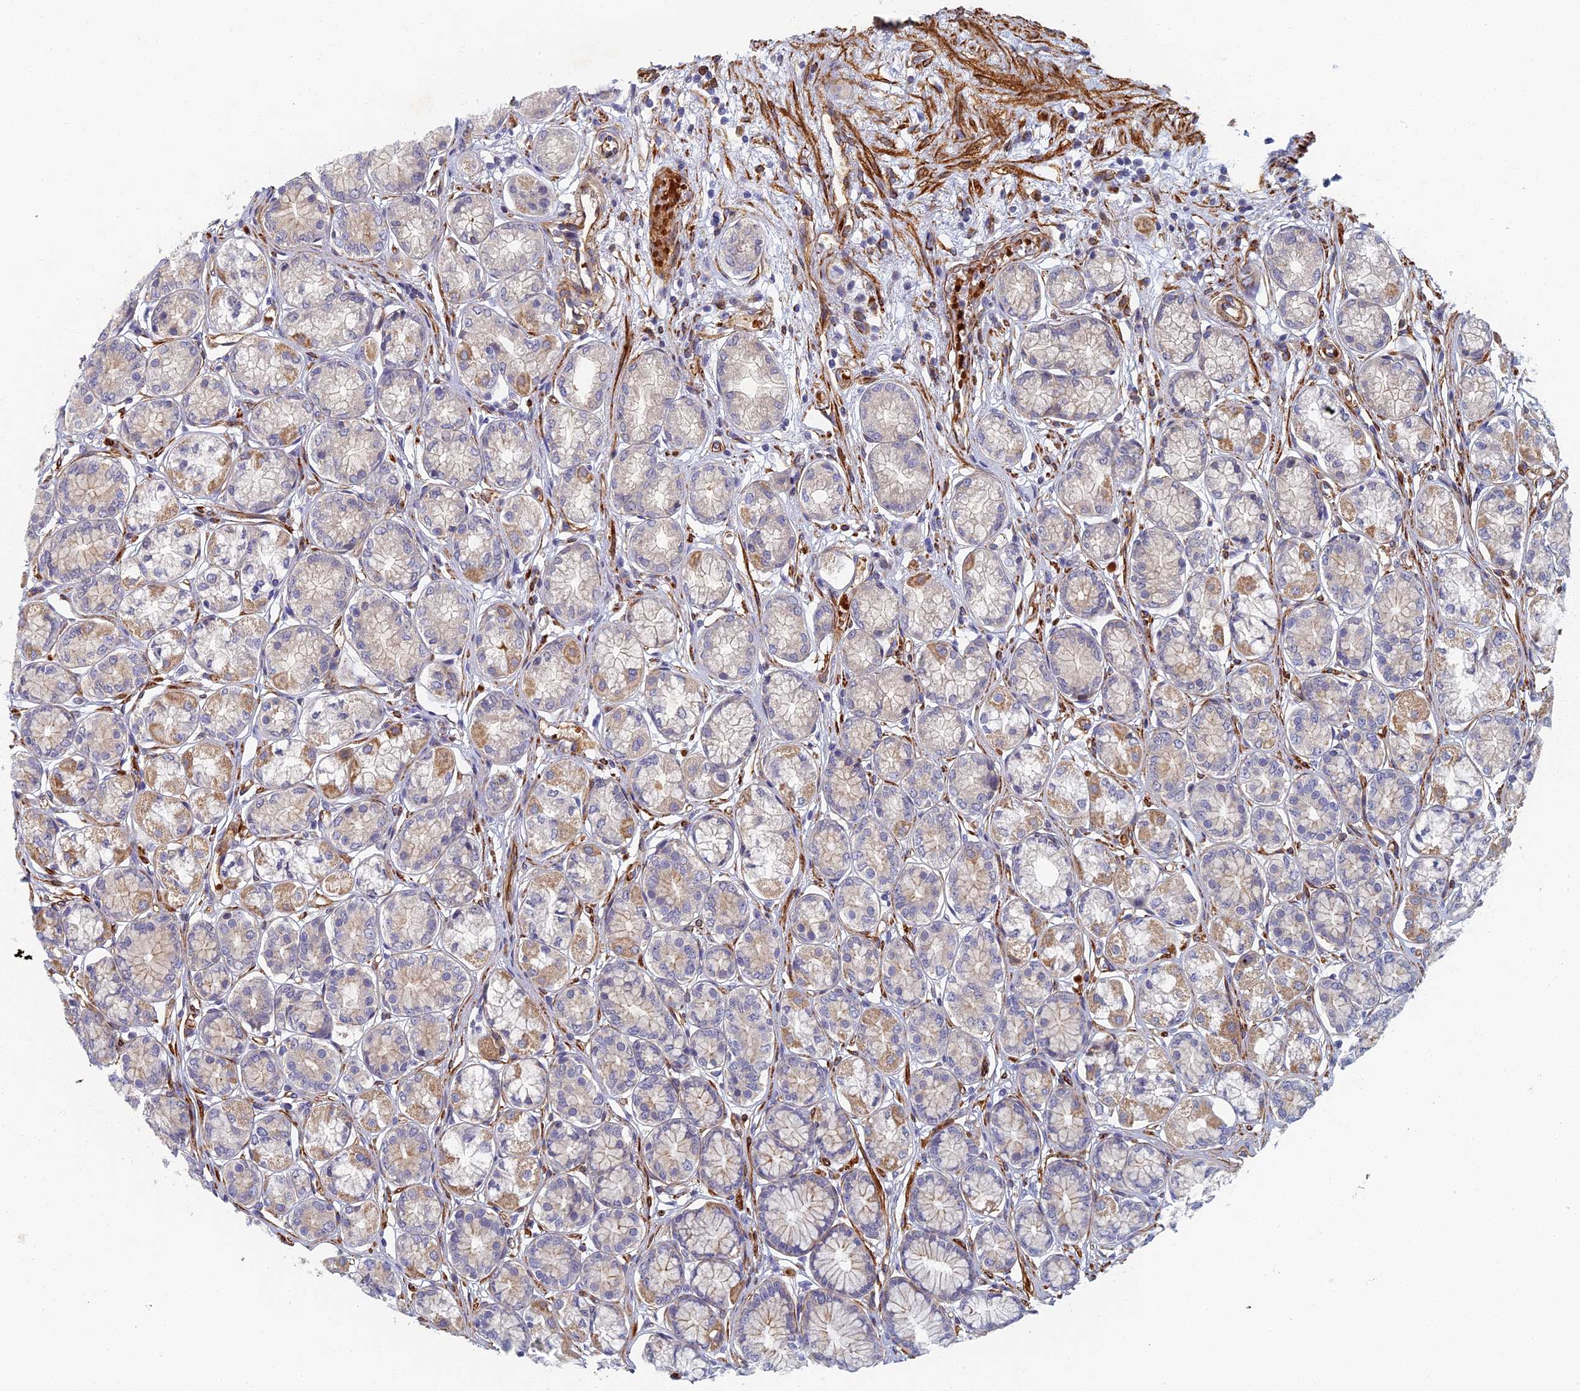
{"staining": {"intensity": "moderate", "quantity": "25%-75%", "location": "cytoplasmic/membranous"}, "tissue": "stomach", "cell_type": "Glandular cells", "image_type": "normal", "snomed": [{"axis": "morphology", "description": "Normal tissue, NOS"}, {"axis": "morphology", "description": "Adenocarcinoma, NOS"}, {"axis": "morphology", "description": "Adenocarcinoma, High grade"}, {"axis": "topography", "description": "Stomach, upper"}, {"axis": "topography", "description": "Stomach"}], "caption": "About 25%-75% of glandular cells in normal human stomach reveal moderate cytoplasmic/membranous protein expression as visualized by brown immunohistochemical staining.", "gene": "ABCB10", "patient": {"sex": "female", "age": 65}}